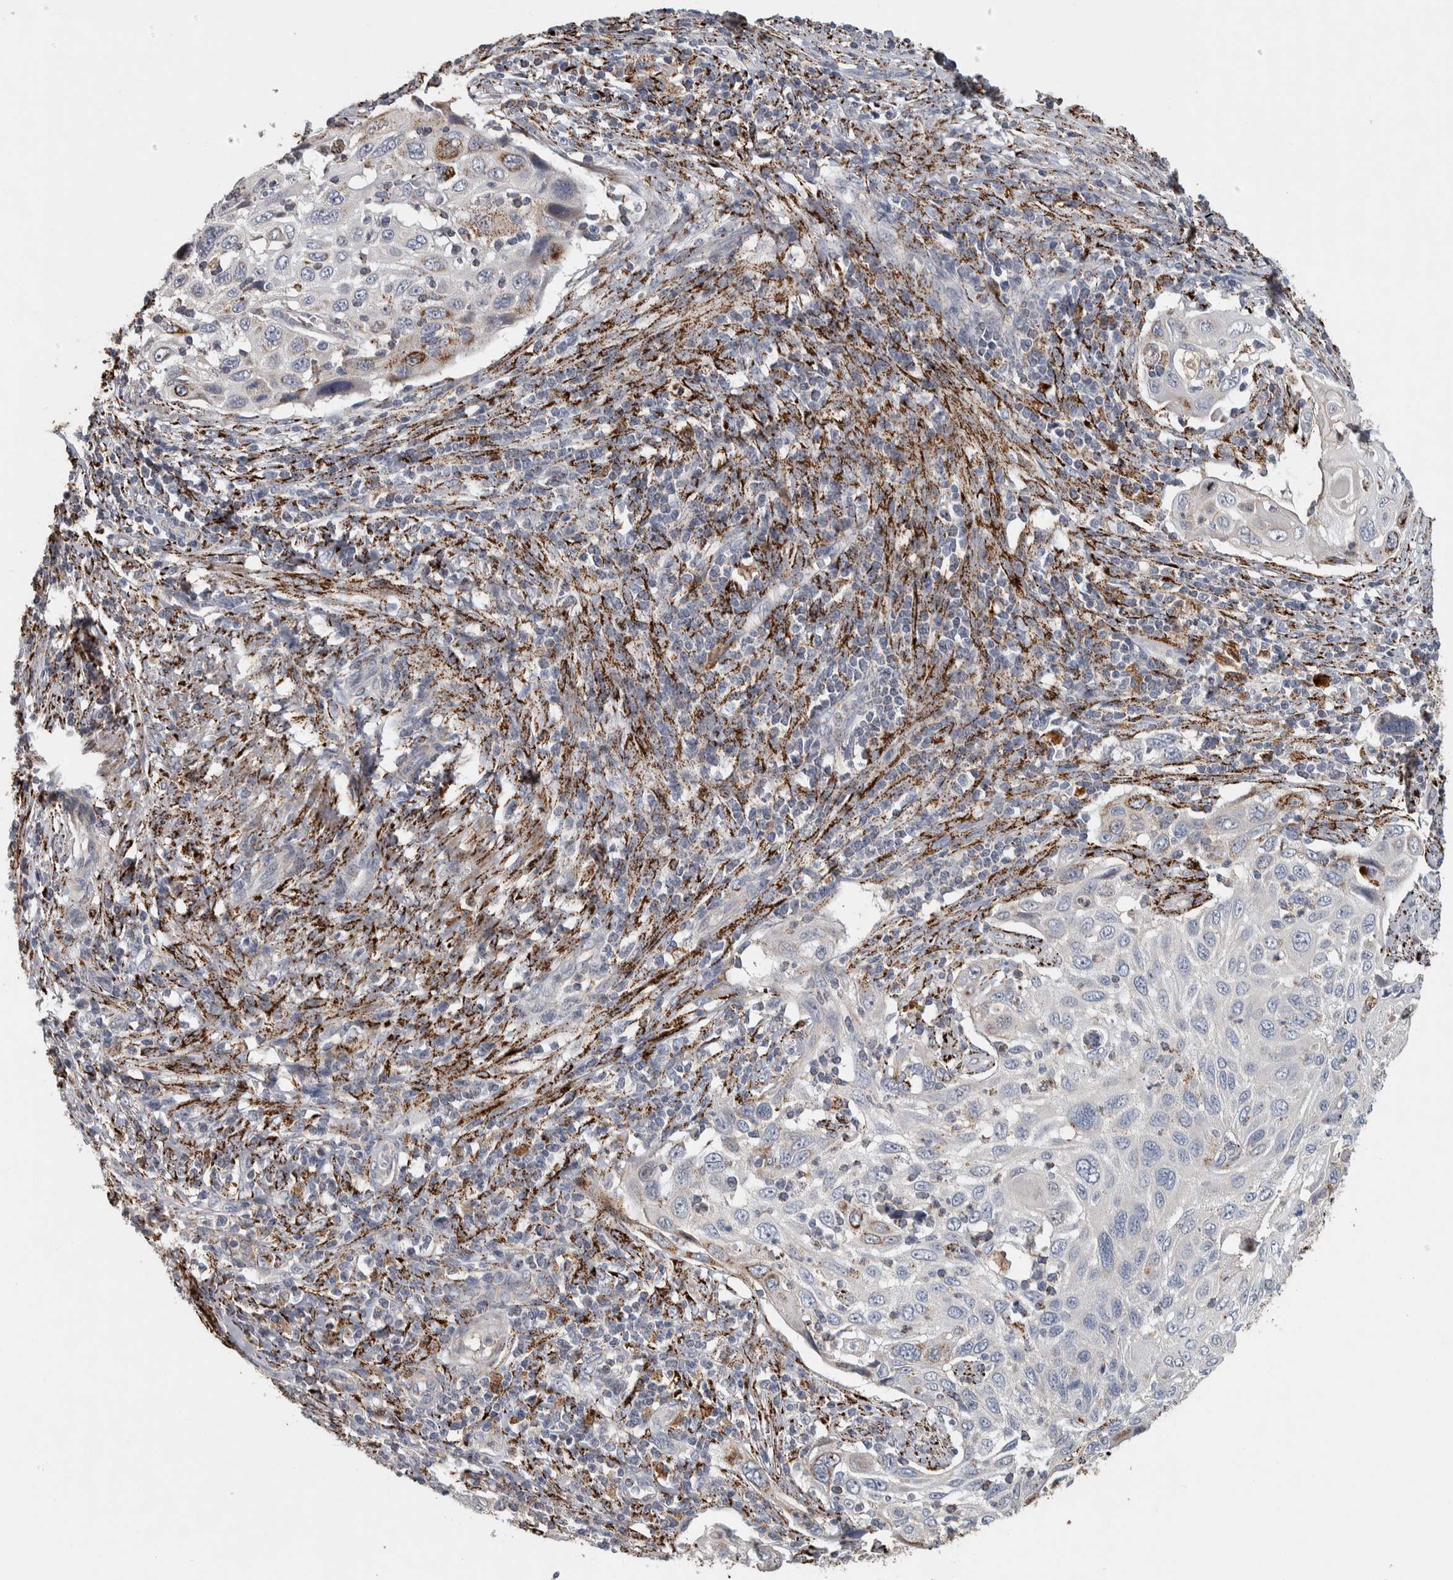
{"staining": {"intensity": "moderate", "quantity": "<25%", "location": "cytoplasmic/membranous"}, "tissue": "cervical cancer", "cell_type": "Tumor cells", "image_type": "cancer", "snomed": [{"axis": "morphology", "description": "Squamous cell carcinoma, NOS"}, {"axis": "topography", "description": "Cervix"}], "caption": "Immunohistochemistry staining of cervical cancer, which reveals low levels of moderate cytoplasmic/membranous positivity in approximately <25% of tumor cells indicating moderate cytoplasmic/membranous protein staining. The staining was performed using DAB (3,3'-diaminobenzidine) (brown) for protein detection and nuclei were counterstained in hematoxylin (blue).", "gene": "FAM78A", "patient": {"sex": "female", "age": 70}}